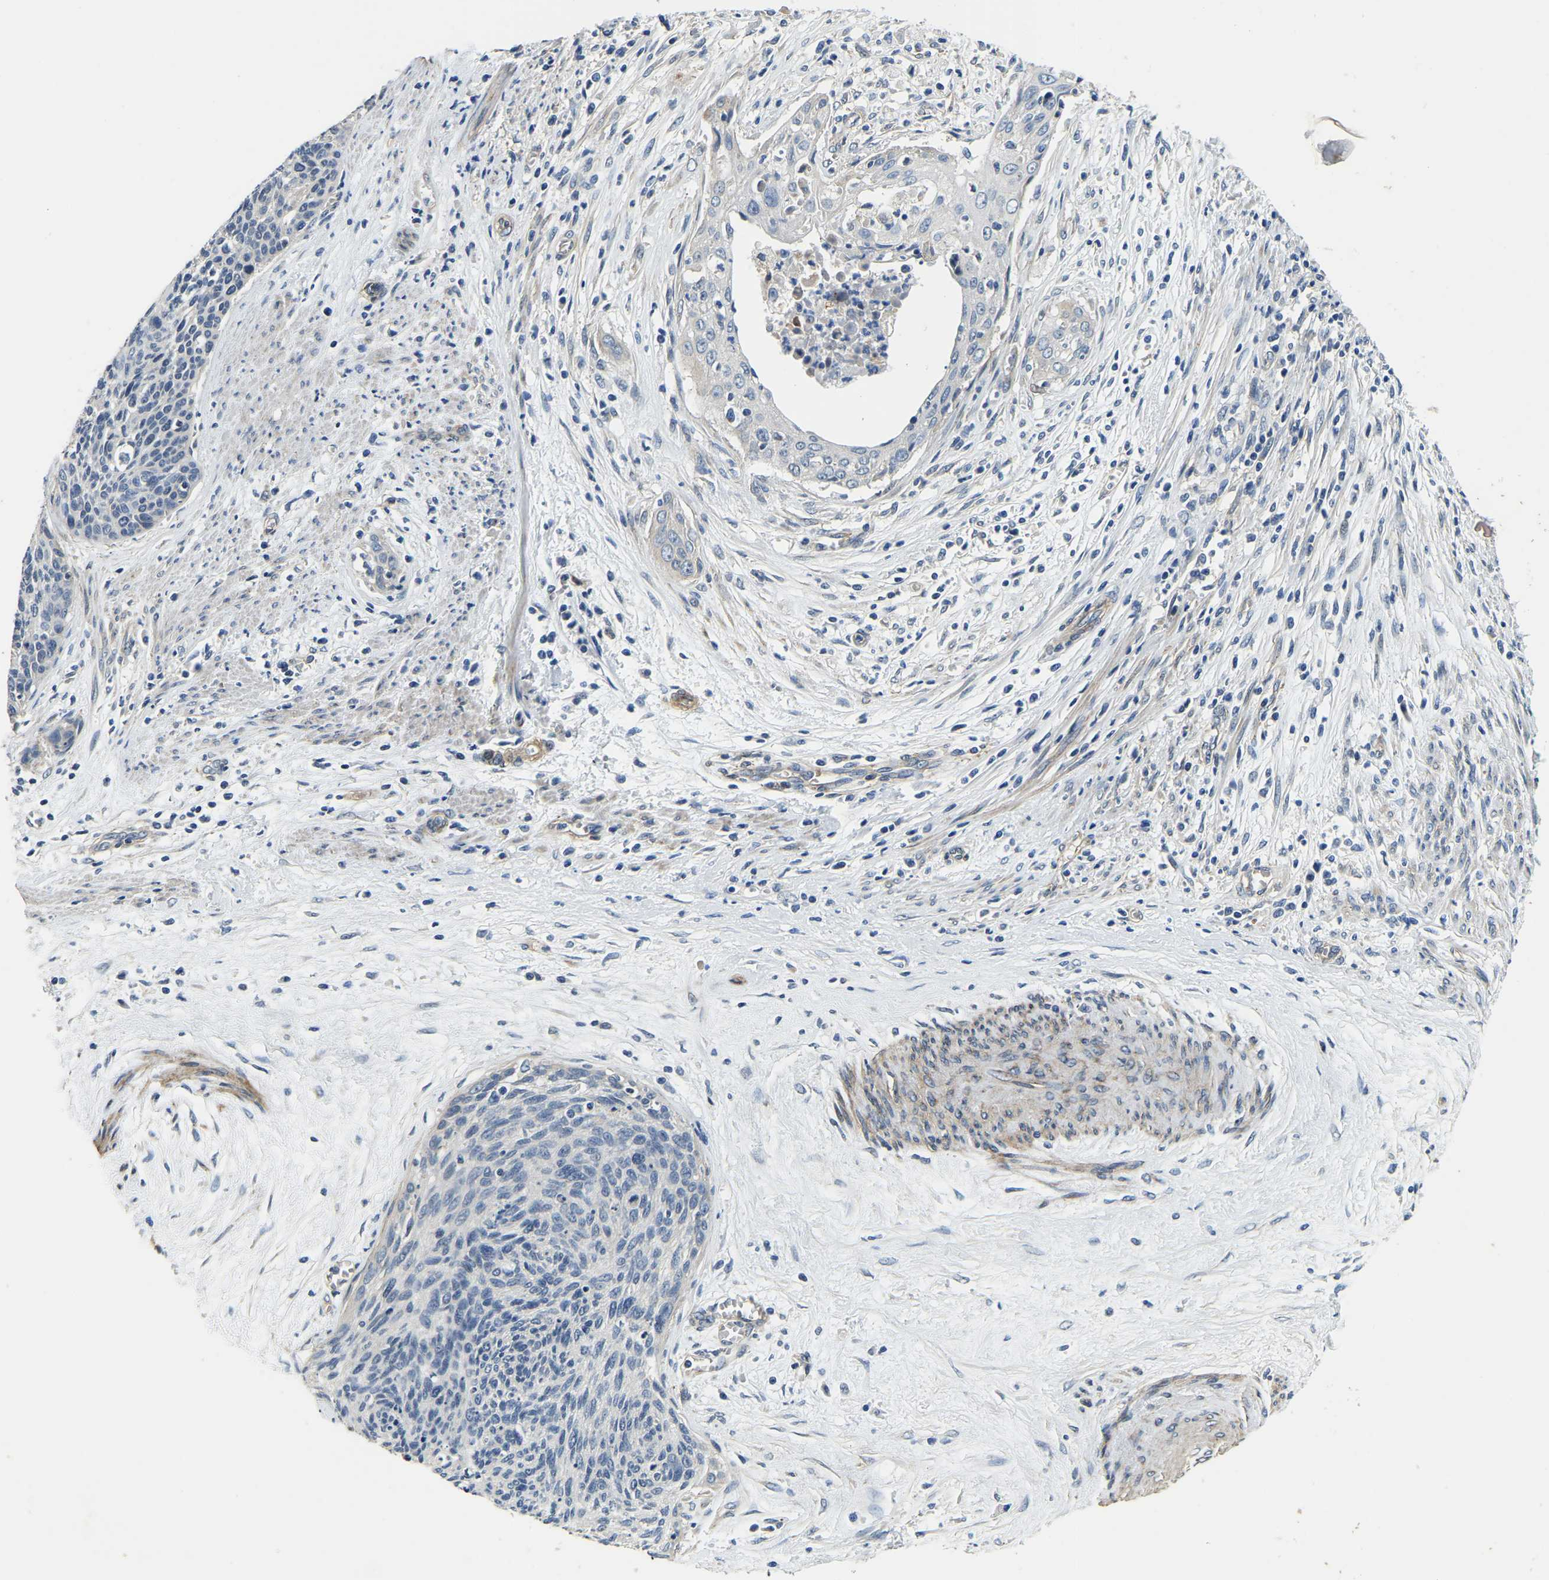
{"staining": {"intensity": "negative", "quantity": "none", "location": "none"}, "tissue": "cervical cancer", "cell_type": "Tumor cells", "image_type": "cancer", "snomed": [{"axis": "morphology", "description": "Squamous cell carcinoma, NOS"}, {"axis": "topography", "description": "Cervix"}], "caption": "High magnification brightfield microscopy of cervical squamous cell carcinoma stained with DAB (brown) and counterstained with hematoxylin (blue): tumor cells show no significant positivity. (DAB (3,3'-diaminobenzidine) immunohistochemistry with hematoxylin counter stain).", "gene": "RNF39", "patient": {"sex": "female", "age": 55}}